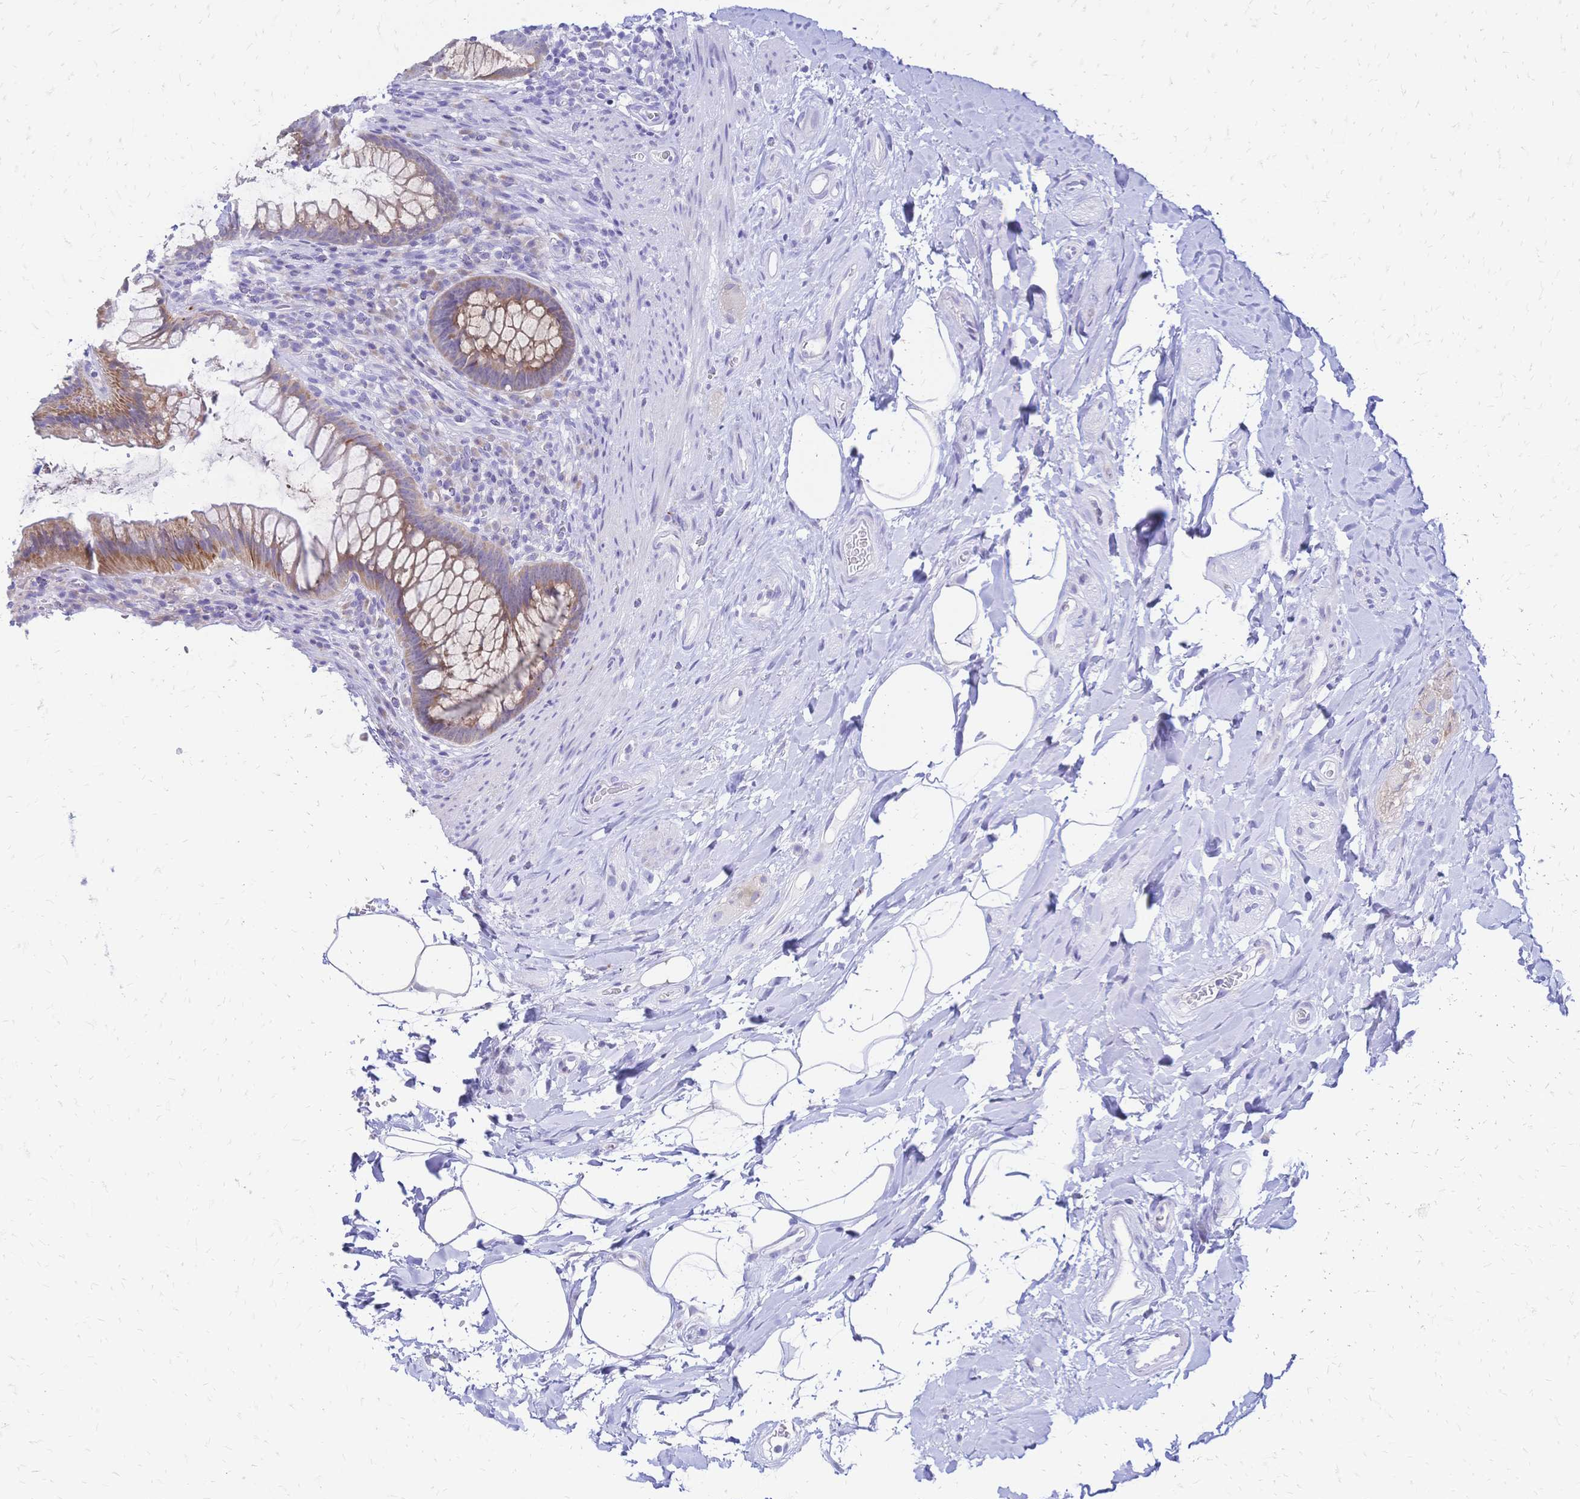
{"staining": {"intensity": "weak", "quantity": "25%-75%", "location": "cytoplasmic/membranous"}, "tissue": "rectum", "cell_type": "Glandular cells", "image_type": "normal", "snomed": [{"axis": "morphology", "description": "Normal tissue, NOS"}, {"axis": "topography", "description": "Rectum"}], "caption": "Immunohistochemical staining of benign rectum displays 25%-75% levels of weak cytoplasmic/membranous protein staining in about 25%-75% of glandular cells.", "gene": "GRB7", "patient": {"sex": "male", "age": 53}}